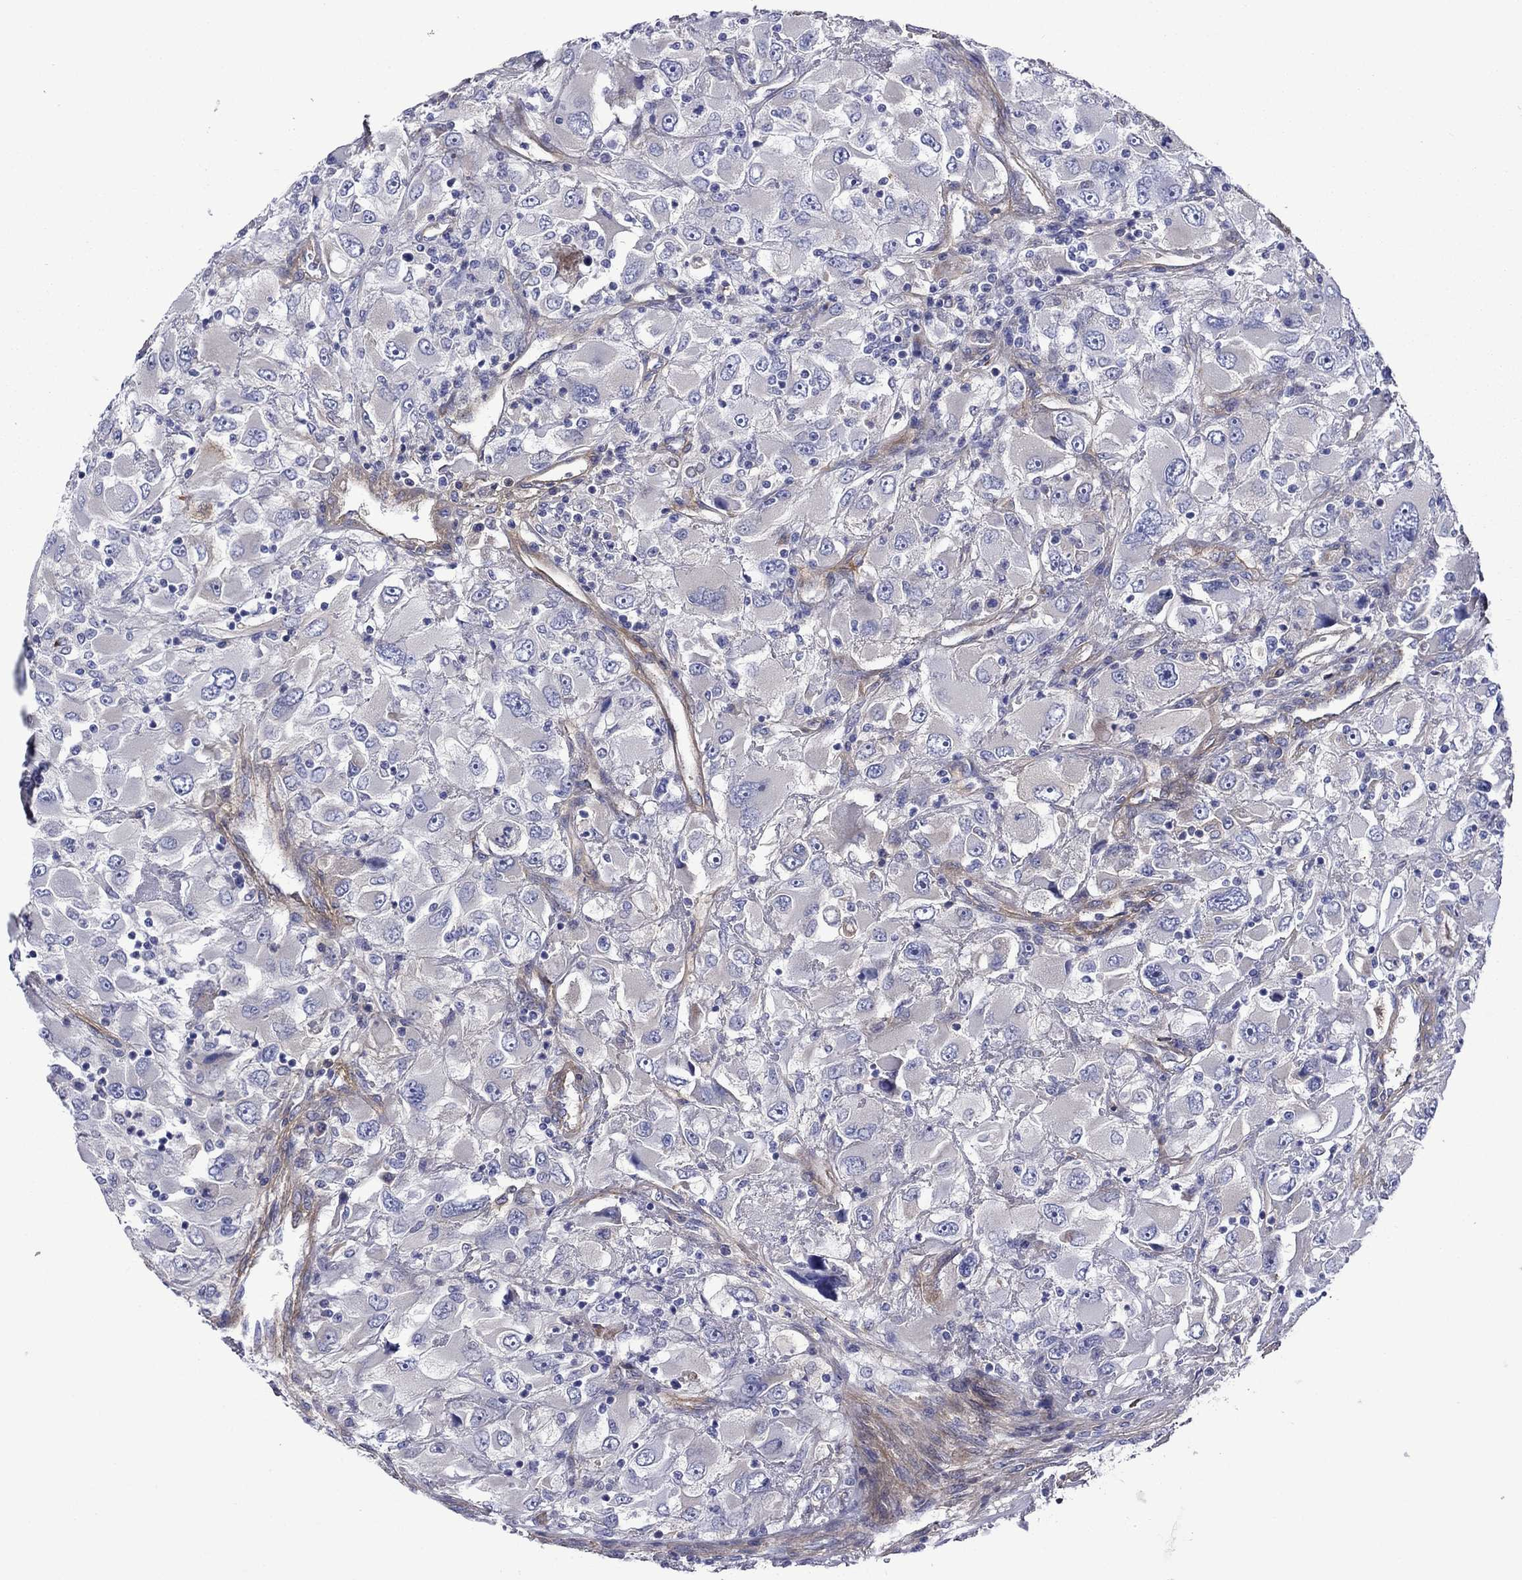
{"staining": {"intensity": "negative", "quantity": "none", "location": "none"}, "tissue": "renal cancer", "cell_type": "Tumor cells", "image_type": "cancer", "snomed": [{"axis": "morphology", "description": "Adenocarcinoma, NOS"}, {"axis": "topography", "description": "Kidney"}], "caption": "This is a photomicrograph of immunohistochemistry staining of renal cancer, which shows no positivity in tumor cells. (DAB immunohistochemistry (IHC) visualized using brightfield microscopy, high magnification).", "gene": "HSPG2", "patient": {"sex": "female", "age": 52}}